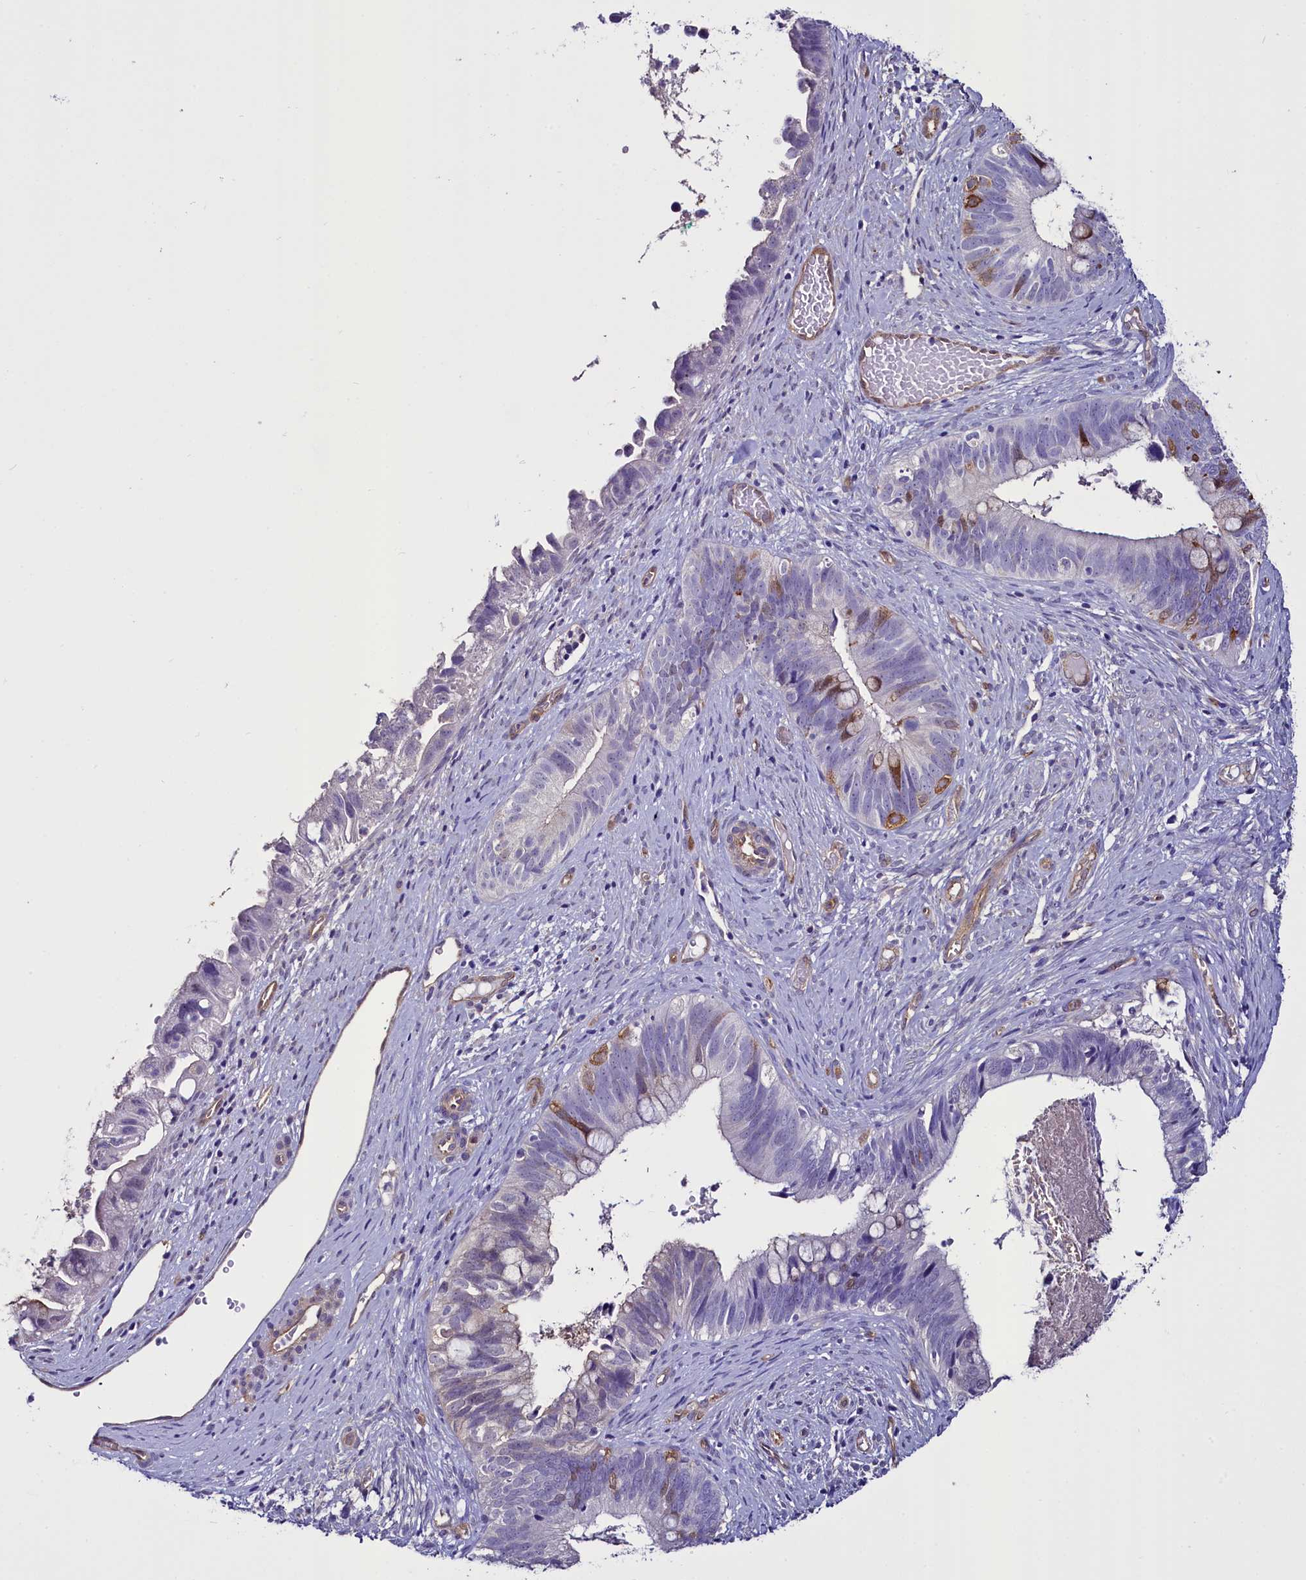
{"staining": {"intensity": "moderate", "quantity": "<25%", "location": "cytoplasmic/membranous"}, "tissue": "cervical cancer", "cell_type": "Tumor cells", "image_type": "cancer", "snomed": [{"axis": "morphology", "description": "Adenocarcinoma, NOS"}, {"axis": "topography", "description": "Cervix"}], "caption": "Moderate cytoplasmic/membranous positivity is appreciated in approximately <25% of tumor cells in adenocarcinoma (cervical).", "gene": "STXBP1", "patient": {"sex": "female", "age": 42}}